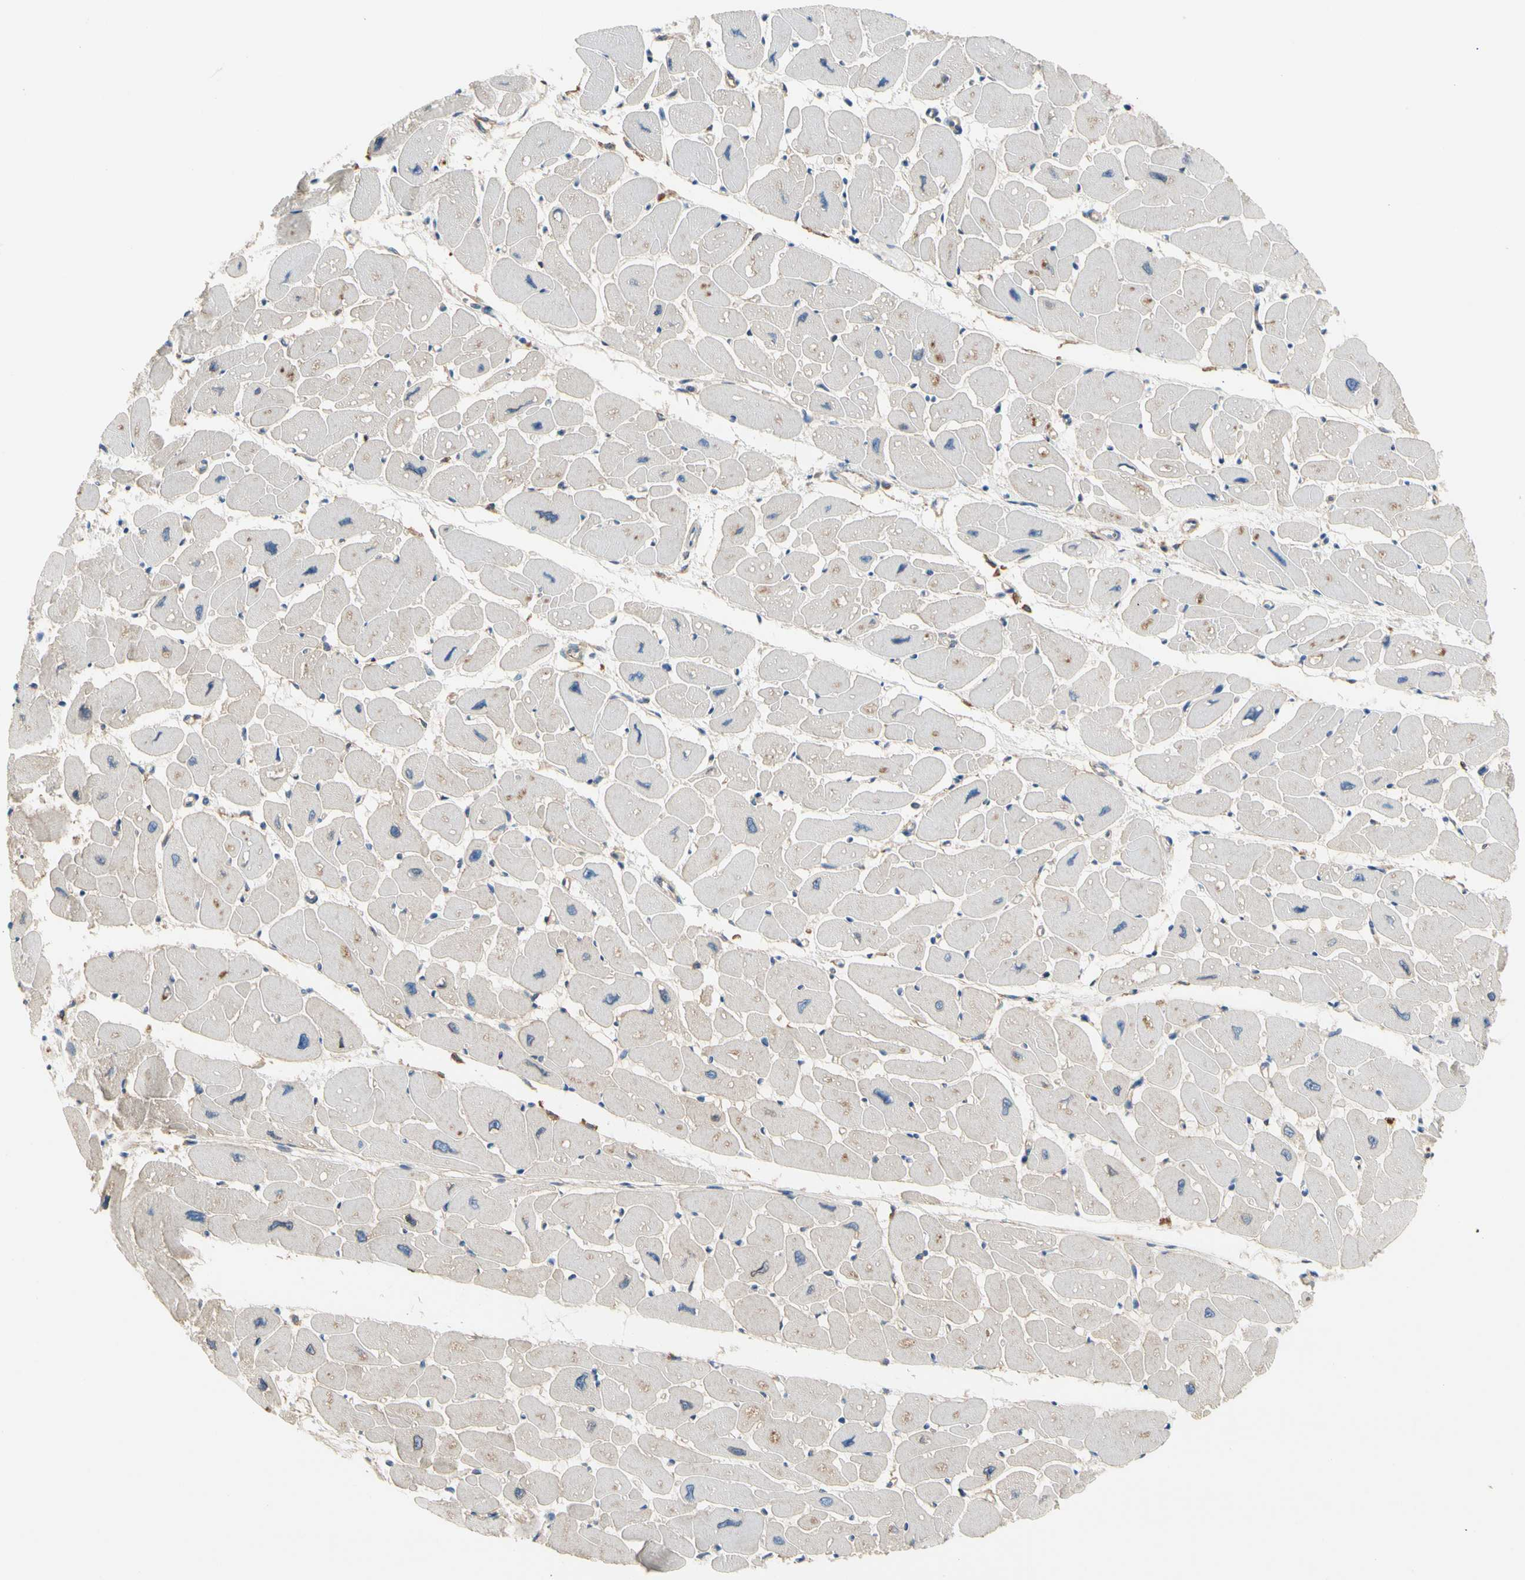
{"staining": {"intensity": "weak", "quantity": "25%-75%", "location": "cytoplasmic/membranous"}, "tissue": "heart muscle", "cell_type": "Cardiomyocytes", "image_type": "normal", "snomed": [{"axis": "morphology", "description": "Normal tissue, NOS"}, {"axis": "topography", "description": "Heart"}], "caption": "Immunohistochemistry (IHC) staining of normal heart muscle, which exhibits low levels of weak cytoplasmic/membranous positivity in approximately 25%-75% of cardiomyocytes indicating weak cytoplasmic/membranous protein expression. The staining was performed using DAB (brown) for protein detection and nuclei were counterstained in hematoxylin (blue).", "gene": "CA14", "patient": {"sex": "female", "age": 54}}